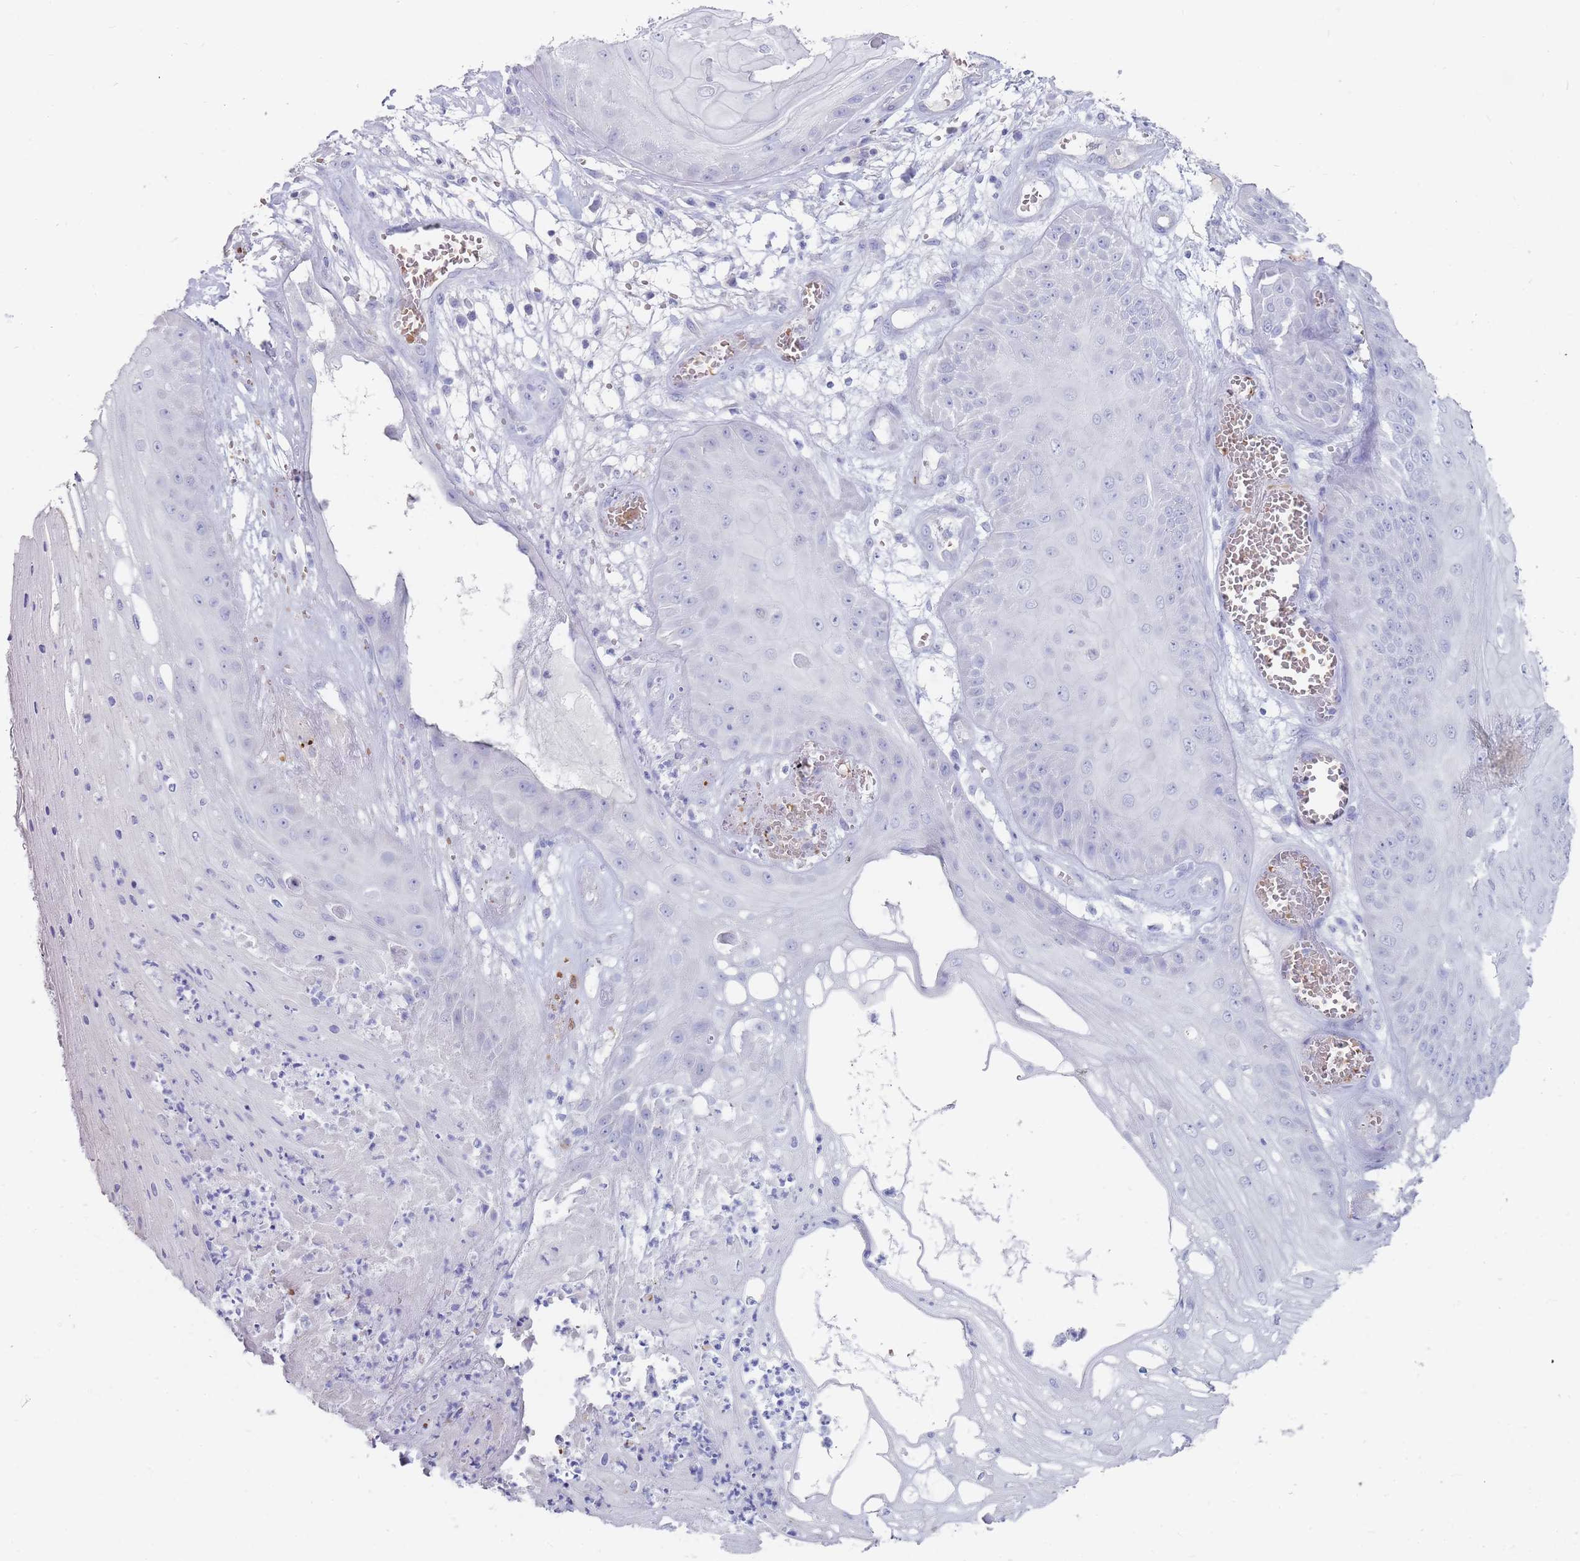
{"staining": {"intensity": "negative", "quantity": "none", "location": "none"}, "tissue": "skin cancer", "cell_type": "Tumor cells", "image_type": "cancer", "snomed": [{"axis": "morphology", "description": "Squamous cell carcinoma, NOS"}, {"axis": "topography", "description": "Skin"}], "caption": "This is an IHC histopathology image of skin cancer. There is no positivity in tumor cells.", "gene": "HBG2", "patient": {"sex": "male", "age": 70}}